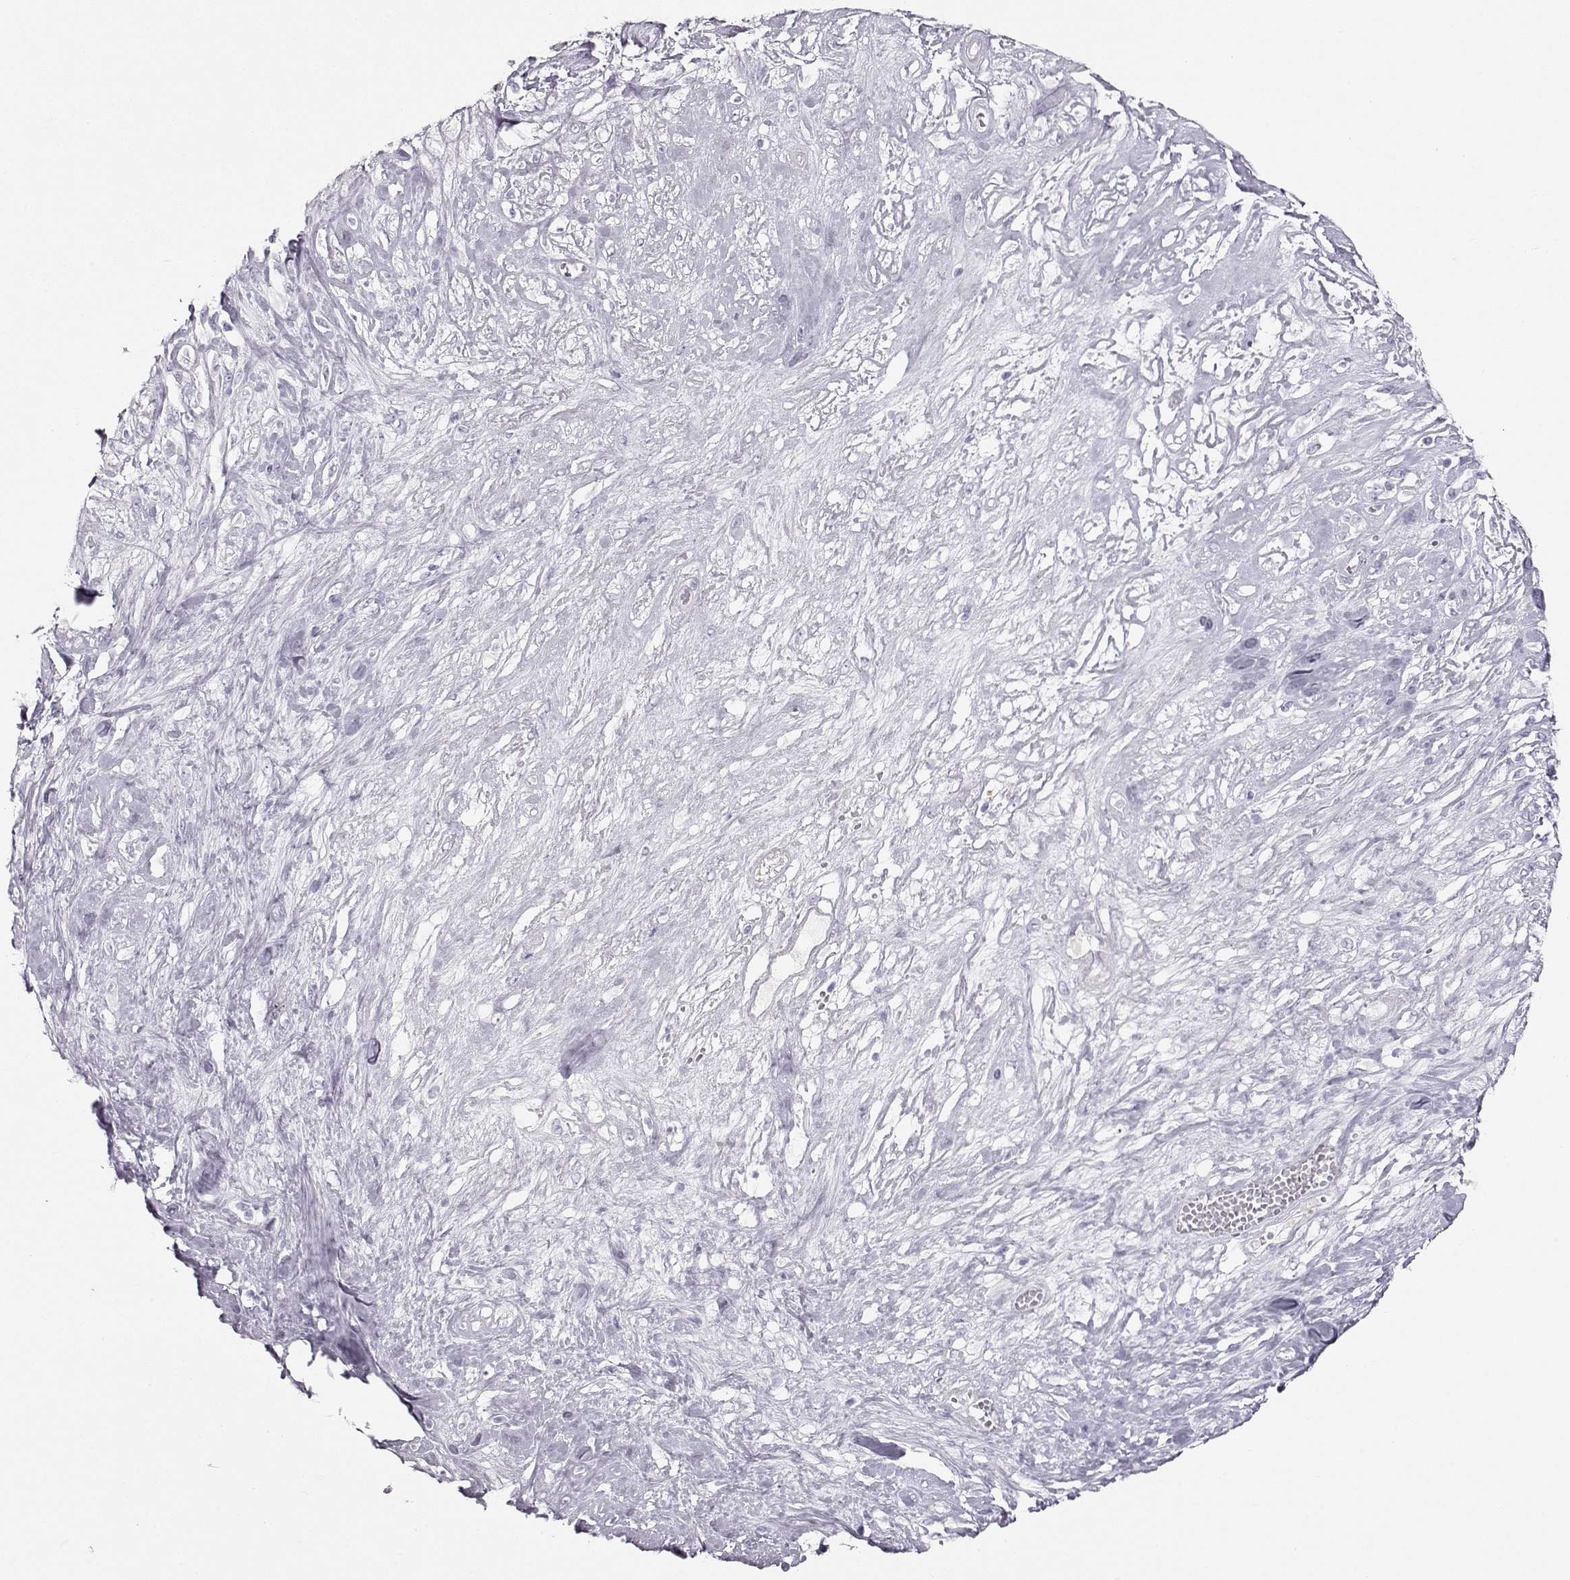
{"staining": {"intensity": "negative", "quantity": "none", "location": "none"}, "tissue": "melanoma", "cell_type": "Tumor cells", "image_type": "cancer", "snomed": [{"axis": "morphology", "description": "Malignant melanoma, NOS"}, {"axis": "topography", "description": "Skin"}], "caption": "There is no significant staining in tumor cells of melanoma. The staining was performed using DAB to visualize the protein expression in brown, while the nuclei were stained in blue with hematoxylin (Magnification: 20x).", "gene": "MIP", "patient": {"sex": "female", "age": 91}}